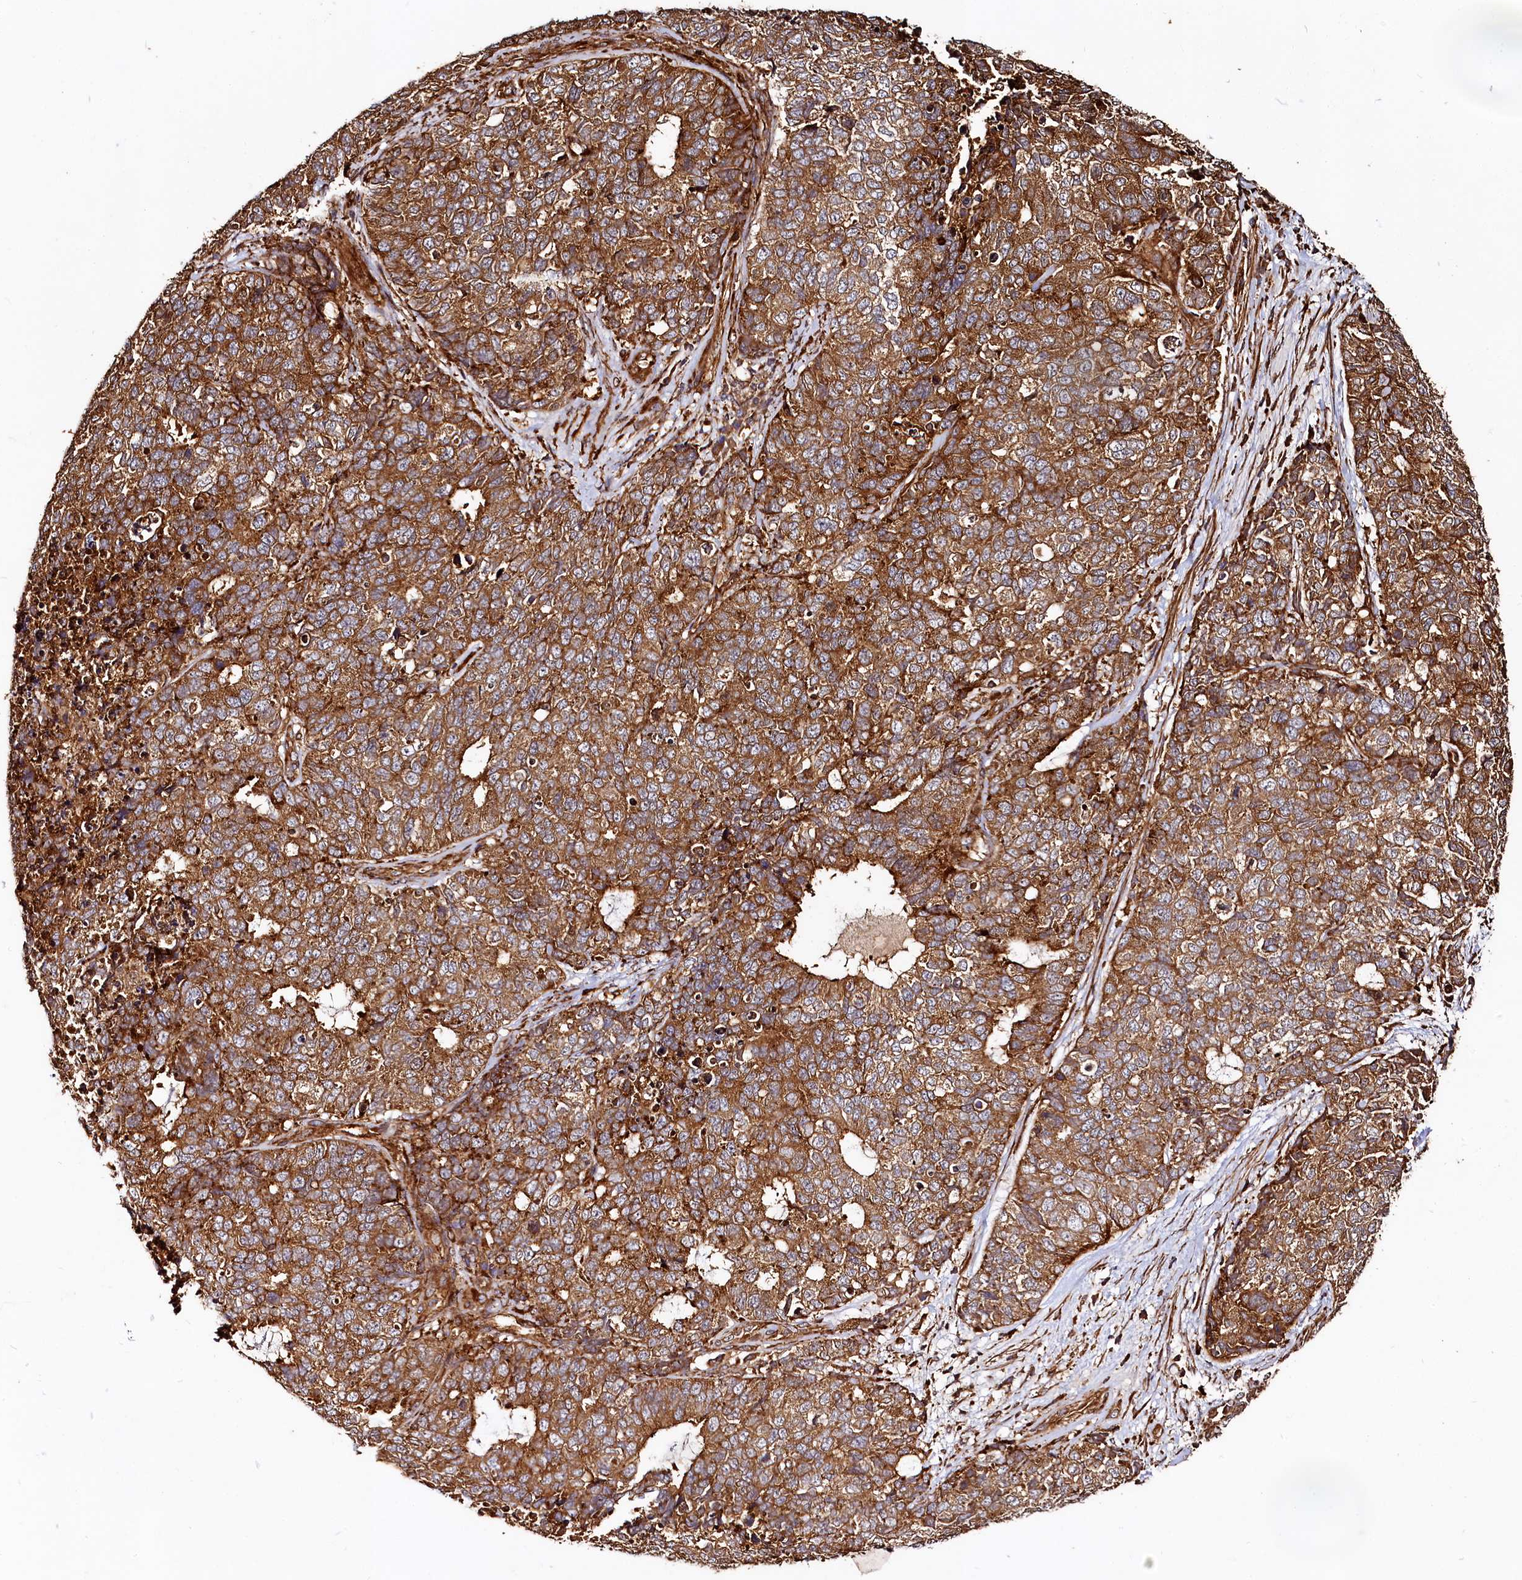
{"staining": {"intensity": "moderate", "quantity": ">75%", "location": "cytoplasmic/membranous"}, "tissue": "cervical cancer", "cell_type": "Tumor cells", "image_type": "cancer", "snomed": [{"axis": "morphology", "description": "Squamous cell carcinoma, NOS"}, {"axis": "topography", "description": "Cervix"}], "caption": "The histopathology image displays staining of squamous cell carcinoma (cervical), revealing moderate cytoplasmic/membranous protein positivity (brown color) within tumor cells. Nuclei are stained in blue.", "gene": "WDR73", "patient": {"sex": "female", "age": 63}}